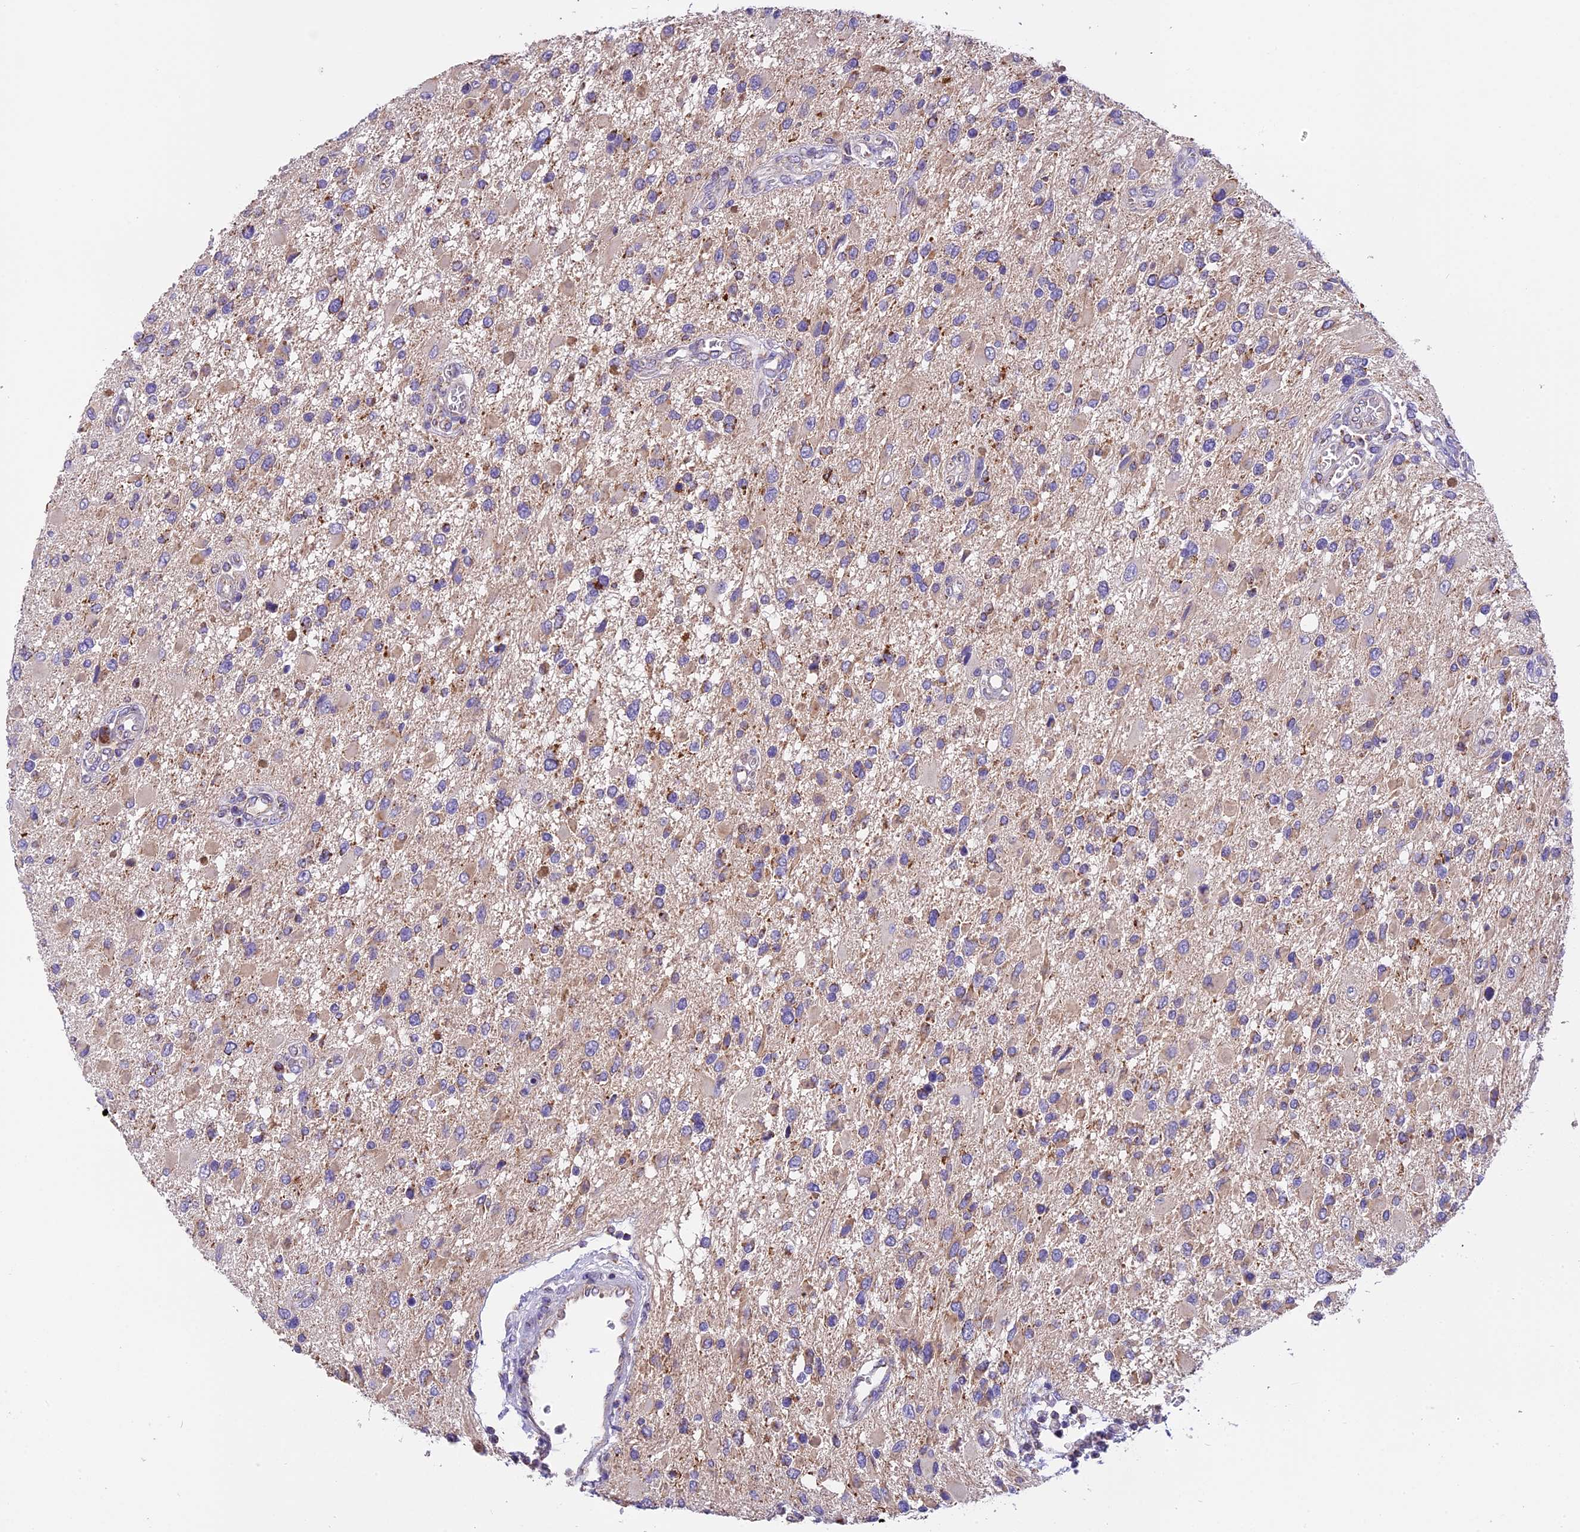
{"staining": {"intensity": "moderate", "quantity": "<25%", "location": "cytoplasmic/membranous"}, "tissue": "glioma", "cell_type": "Tumor cells", "image_type": "cancer", "snomed": [{"axis": "morphology", "description": "Glioma, malignant, High grade"}, {"axis": "topography", "description": "Brain"}], "caption": "The histopathology image reveals staining of glioma, revealing moderate cytoplasmic/membranous protein expression (brown color) within tumor cells. (DAB (3,3'-diaminobenzidine) IHC with brightfield microscopy, high magnification).", "gene": "MGME1", "patient": {"sex": "male", "age": 53}}